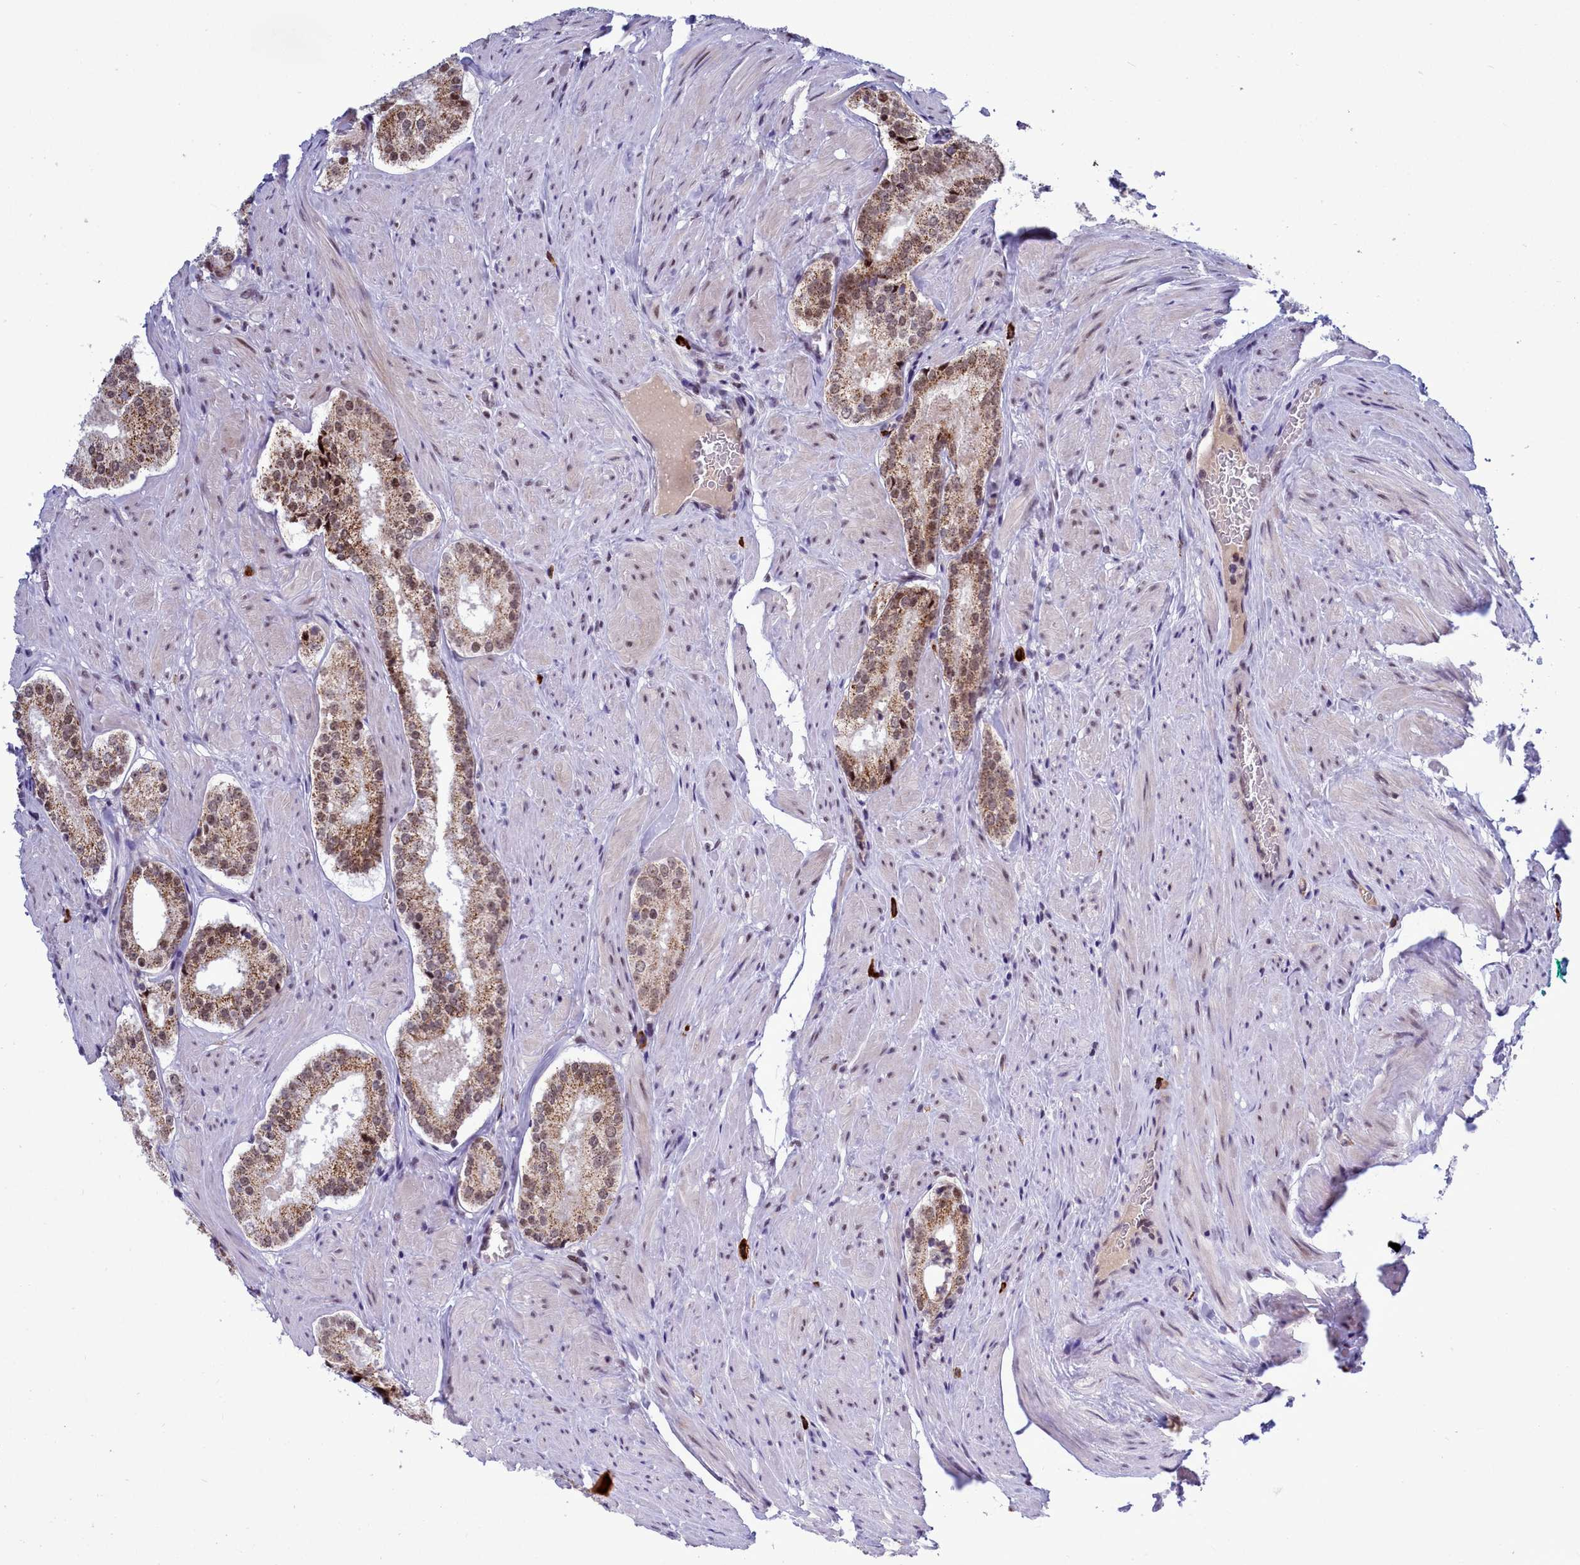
{"staining": {"intensity": "moderate", "quantity": ">75%", "location": "cytoplasmic/membranous,nuclear"}, "tissue": "prostate cancer", "cell_type": "Tumor cells", "image_type": "cancer", "snomed": [{"axis": "morphology", "description": "Adenocarcinoma, Low grade"}, {"axis": "topography", "description": "Prostate"}], "caption": "Tumor cells demonstrate medium levels of moderate cytoplasmic/membranous and nuclear expression in about >75% of cells in human adenocarcinoma (low-grade) (prostate). (DAB = brown stain, brightfield microscopy at high magnification).", "gene": "POM121L2", "patient": {"sex": "male", "age": 54}}